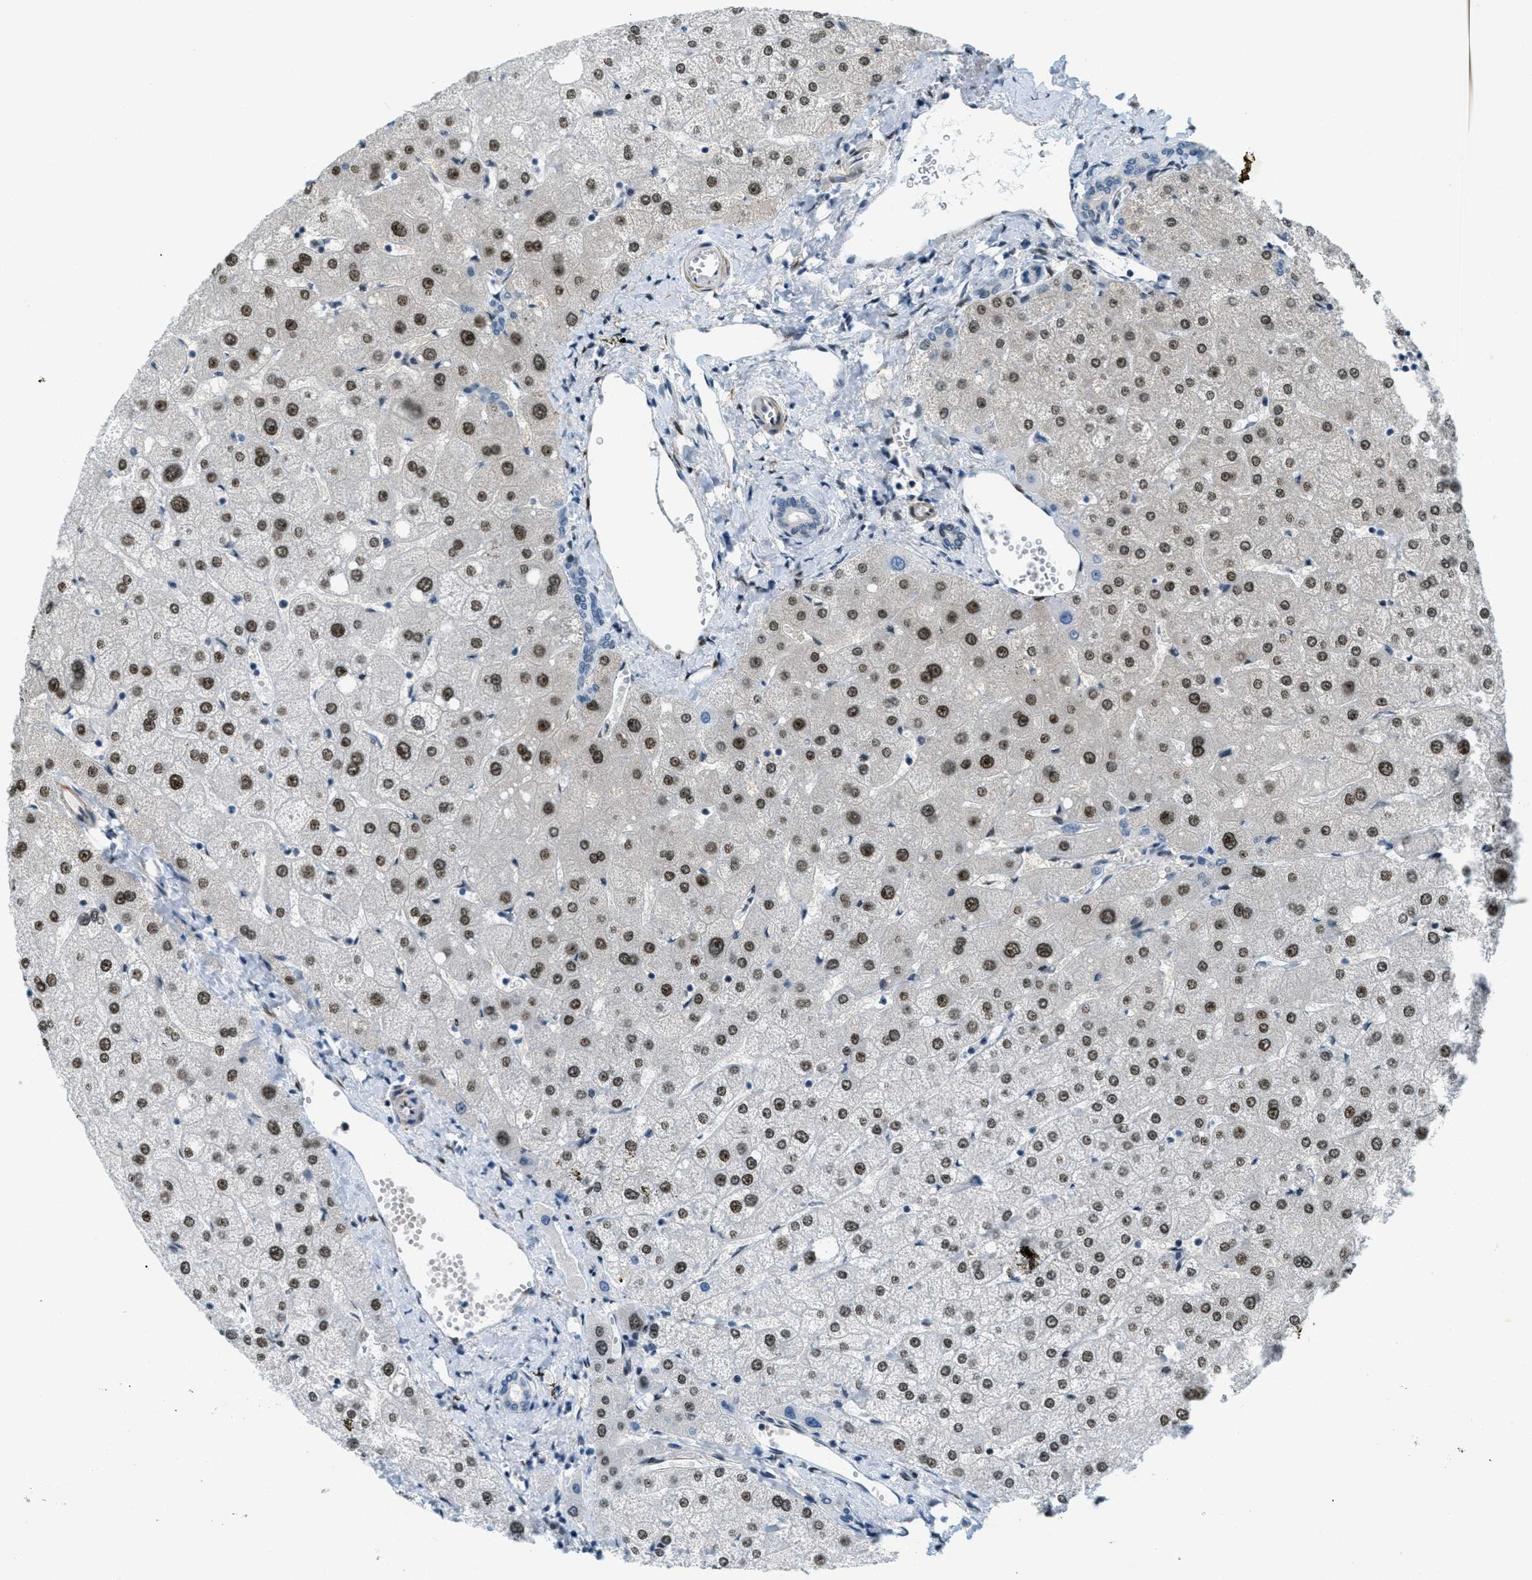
{"staining": {"intensity": "negative", "quantity": "none", "location": "none"}, "tissue": "liver", "cell_type": "Cholangiocytes", "image_type": "normal", "snomed": [{"axis": "morphology", "description": "Normal tissue, NOS"}, {"axis": "topography", "description": "Liver"}], "caption": "Liver stained for a protein using immunohistochemistry (IHC) demonstrates no positivity cholangiocytes.", "gene": "ZDHHC23", "patient": {"sex": "male", "age": 73}}